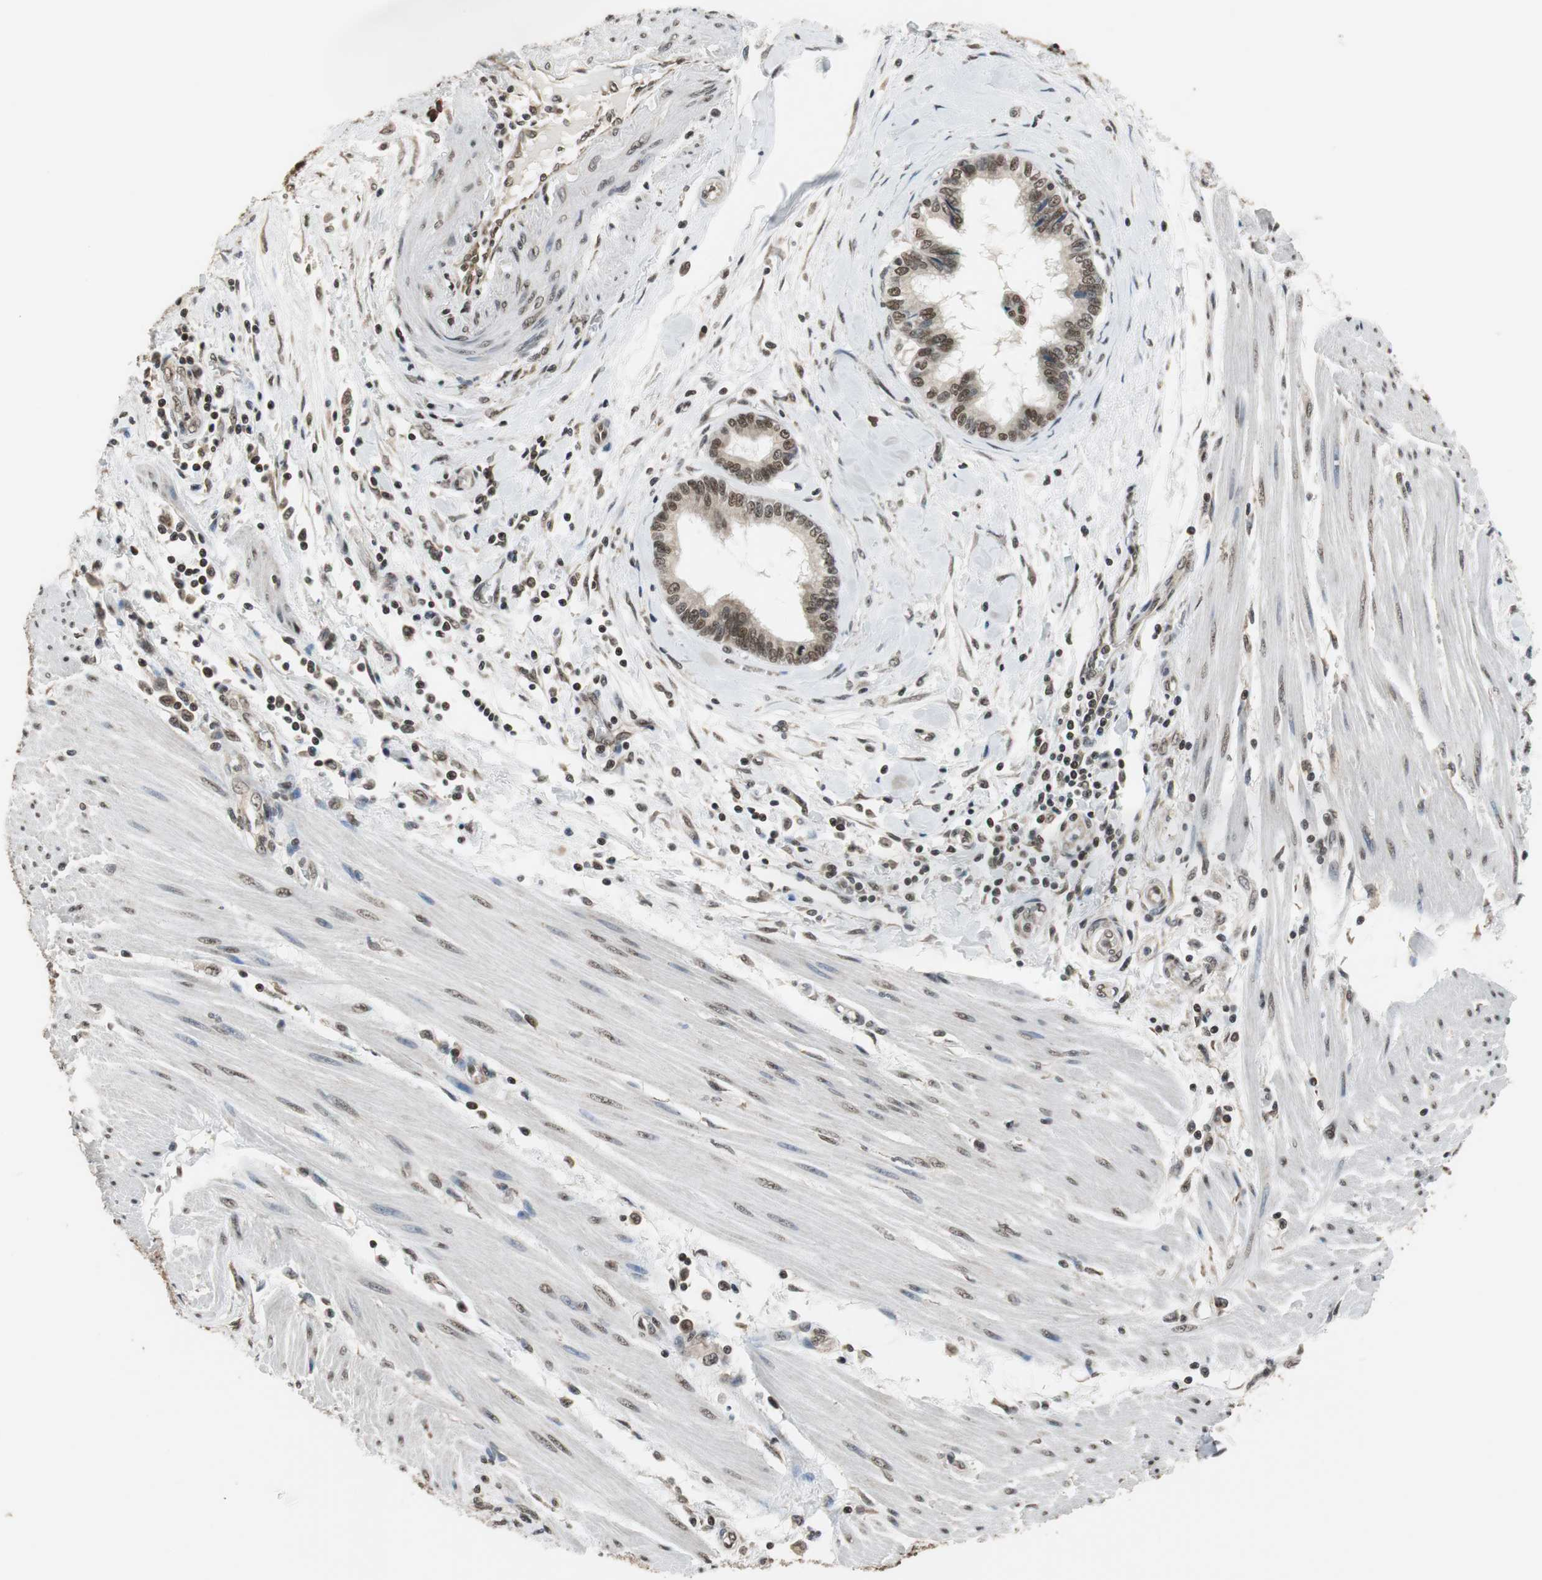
{"staining": {"intensity": "moderate", "quantity": ">75%", "location": "nuclear"}, "tissue": "pancreatic cancer", "cell_type": "Tumor cells", "image_type": "cancer", "snomed": [{"axis": "morphology", "description": "Adenocarcinoma, NOS"}, {"axis": "topography", "description": "Pancreas"}], "caption": "There is medium levels of moderate nuclear staining in tumor cells of pancreatic adenocarcinoma, as demonstrated by immunohistochemical staining (brown color).", "gene": "REST", "patient": {"sex": "female", "age": 64}}